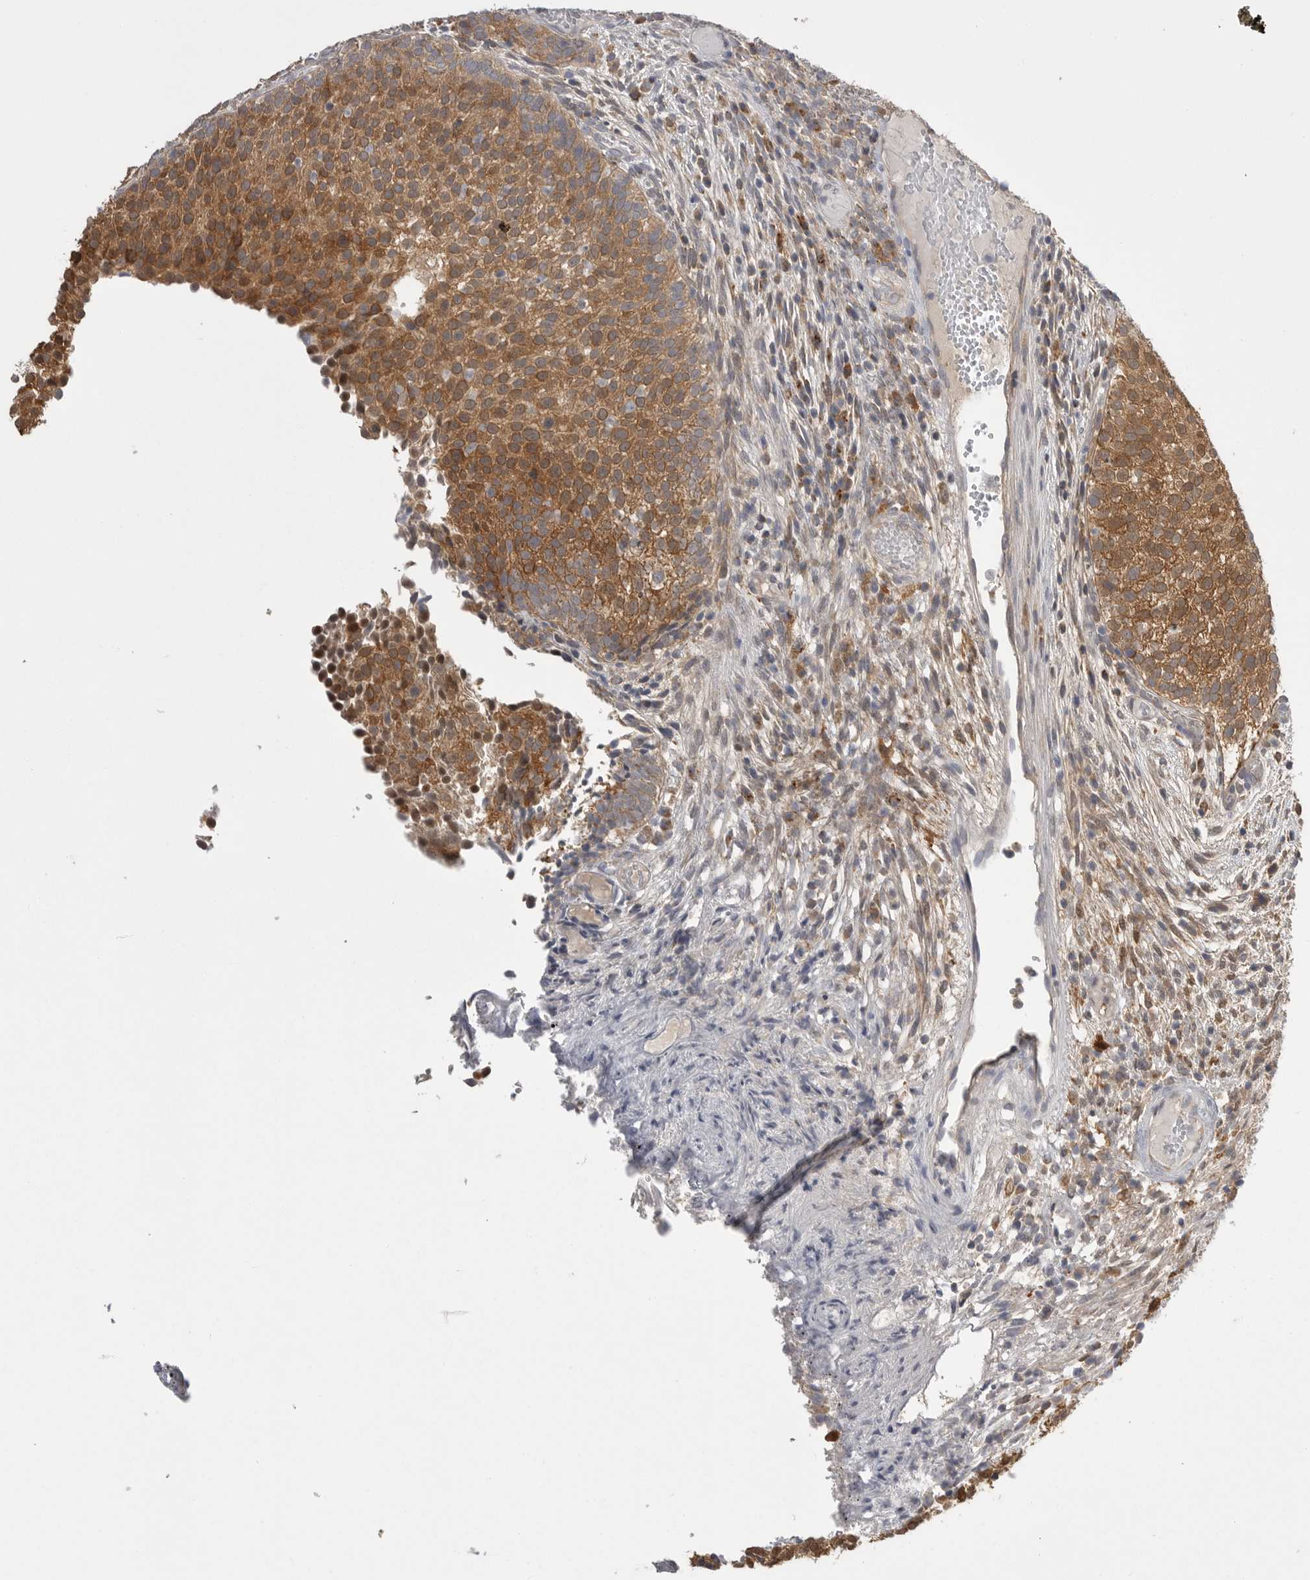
{"staining": {"intensity": "moderate", "quantity": ">75%", "location": "cytoplasmic/membranous"}, "tissue": "urothelial cancer", "cell_type": "Tumor cells", "image_type": "cancer", "snomed": [{"axis": "morphology", "description": "Urothelial carcinoma, Low grade"}, {"axis": "topography", "description": "Urinary bladder"}], "caption": "Brown immunohistochemical staining in human low-grade urothelial carcinoma shows moderate cytoplasmic/membranous staining in approximately >75% of tumor cells.", "gene": "KYAT3", "patient": {"sex": "male", "age": 86}}